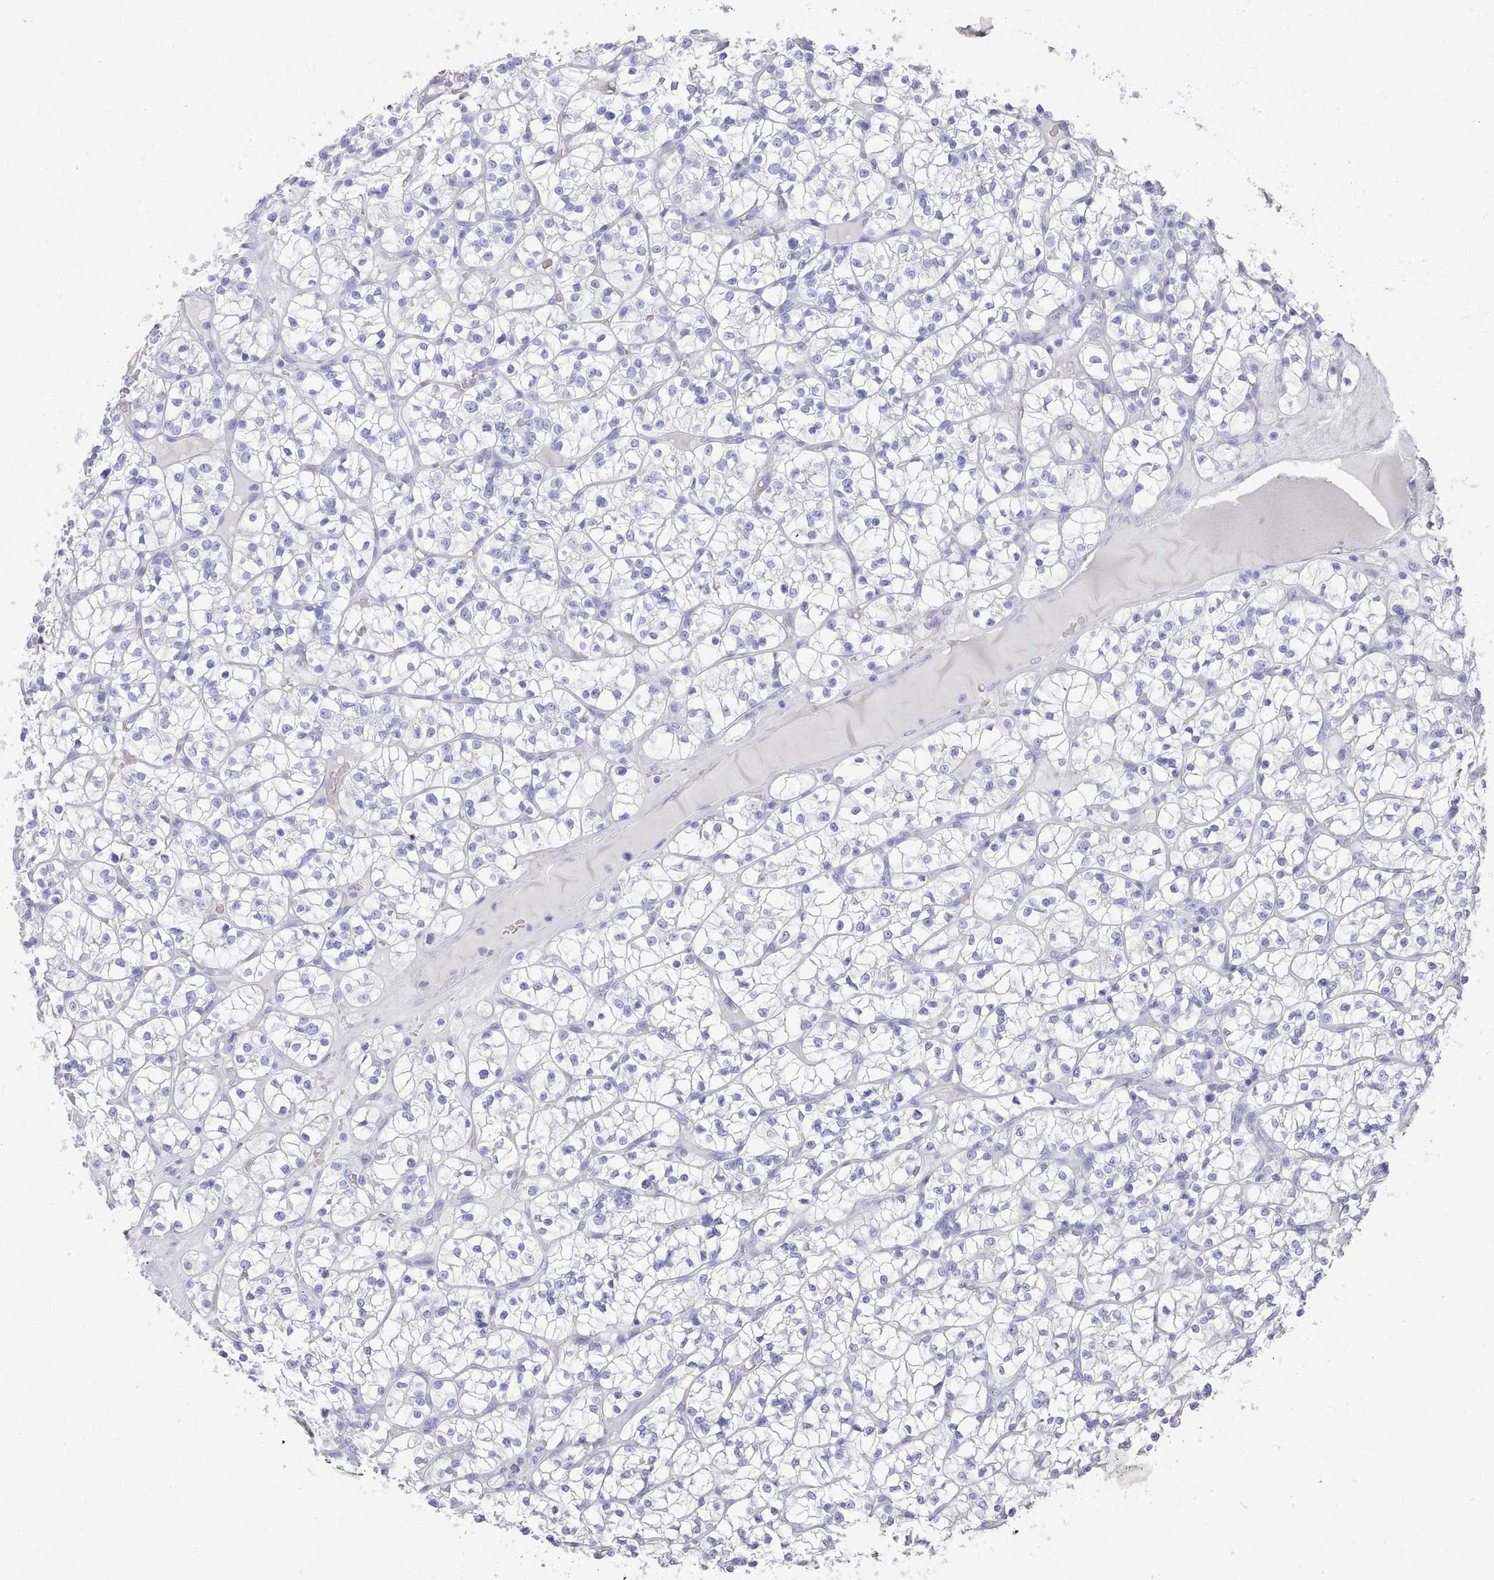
{"staining": {"intensity": "negative", "quantity": "none", "location": "none"}, "tissue": "renal cancer", "cell_type": "Tumor cells", "image_type": "cancer", "snomed": [{"axis": "morphology", "description": "Adenocarcinoma, NOS"}, {"axis": "topography", "description": "Kidney"}], "caption": "Tumor cells are negative for brown protein staining in renal cancer (adenocarcinoma).", "gene": "LRRC37A", "patient": {"sex": "female", "age": 64}}